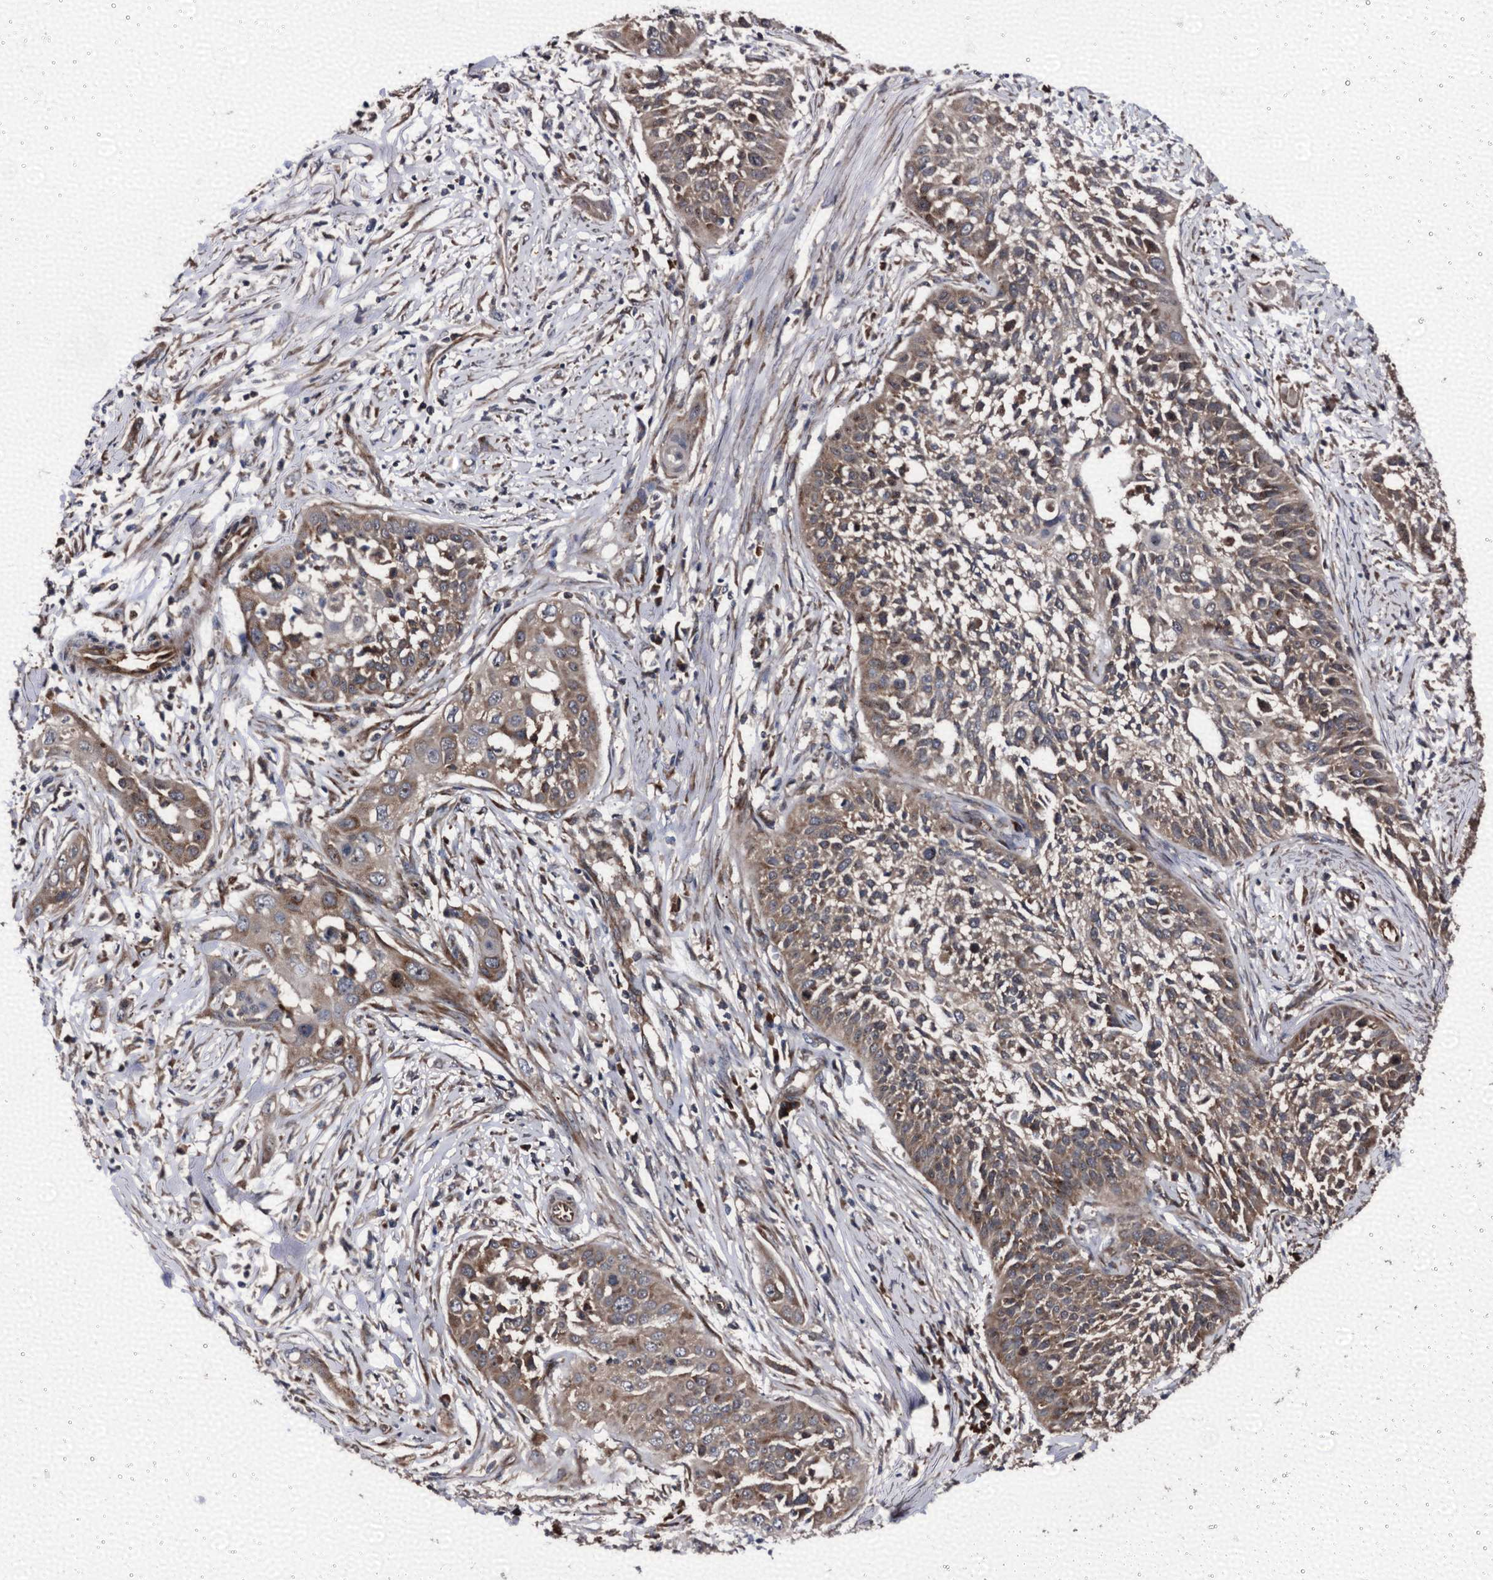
{"staining": {"intensity": "weak", "quantity": ">75%", "location": "cytoplasmic/membranous"}, "tissue": "cervical cancer", "cell_type": "Tumor cells", "image_type": "cancer", "snomed": [{"axis": "morphology", "description": "Squamous cell carcinoma, NOS"}, {"axis": "topography", "description": "Cervix"}], "caption": "Immunohistochemical staining of human cervical cancer demonstrates weak cytoplasmic/membranous protein staining in approximately >75% of tumor cells. Nuclei are stained in blue.", "gene": "ATP2C1", "patient": {"sex": "female", "age": 34}}